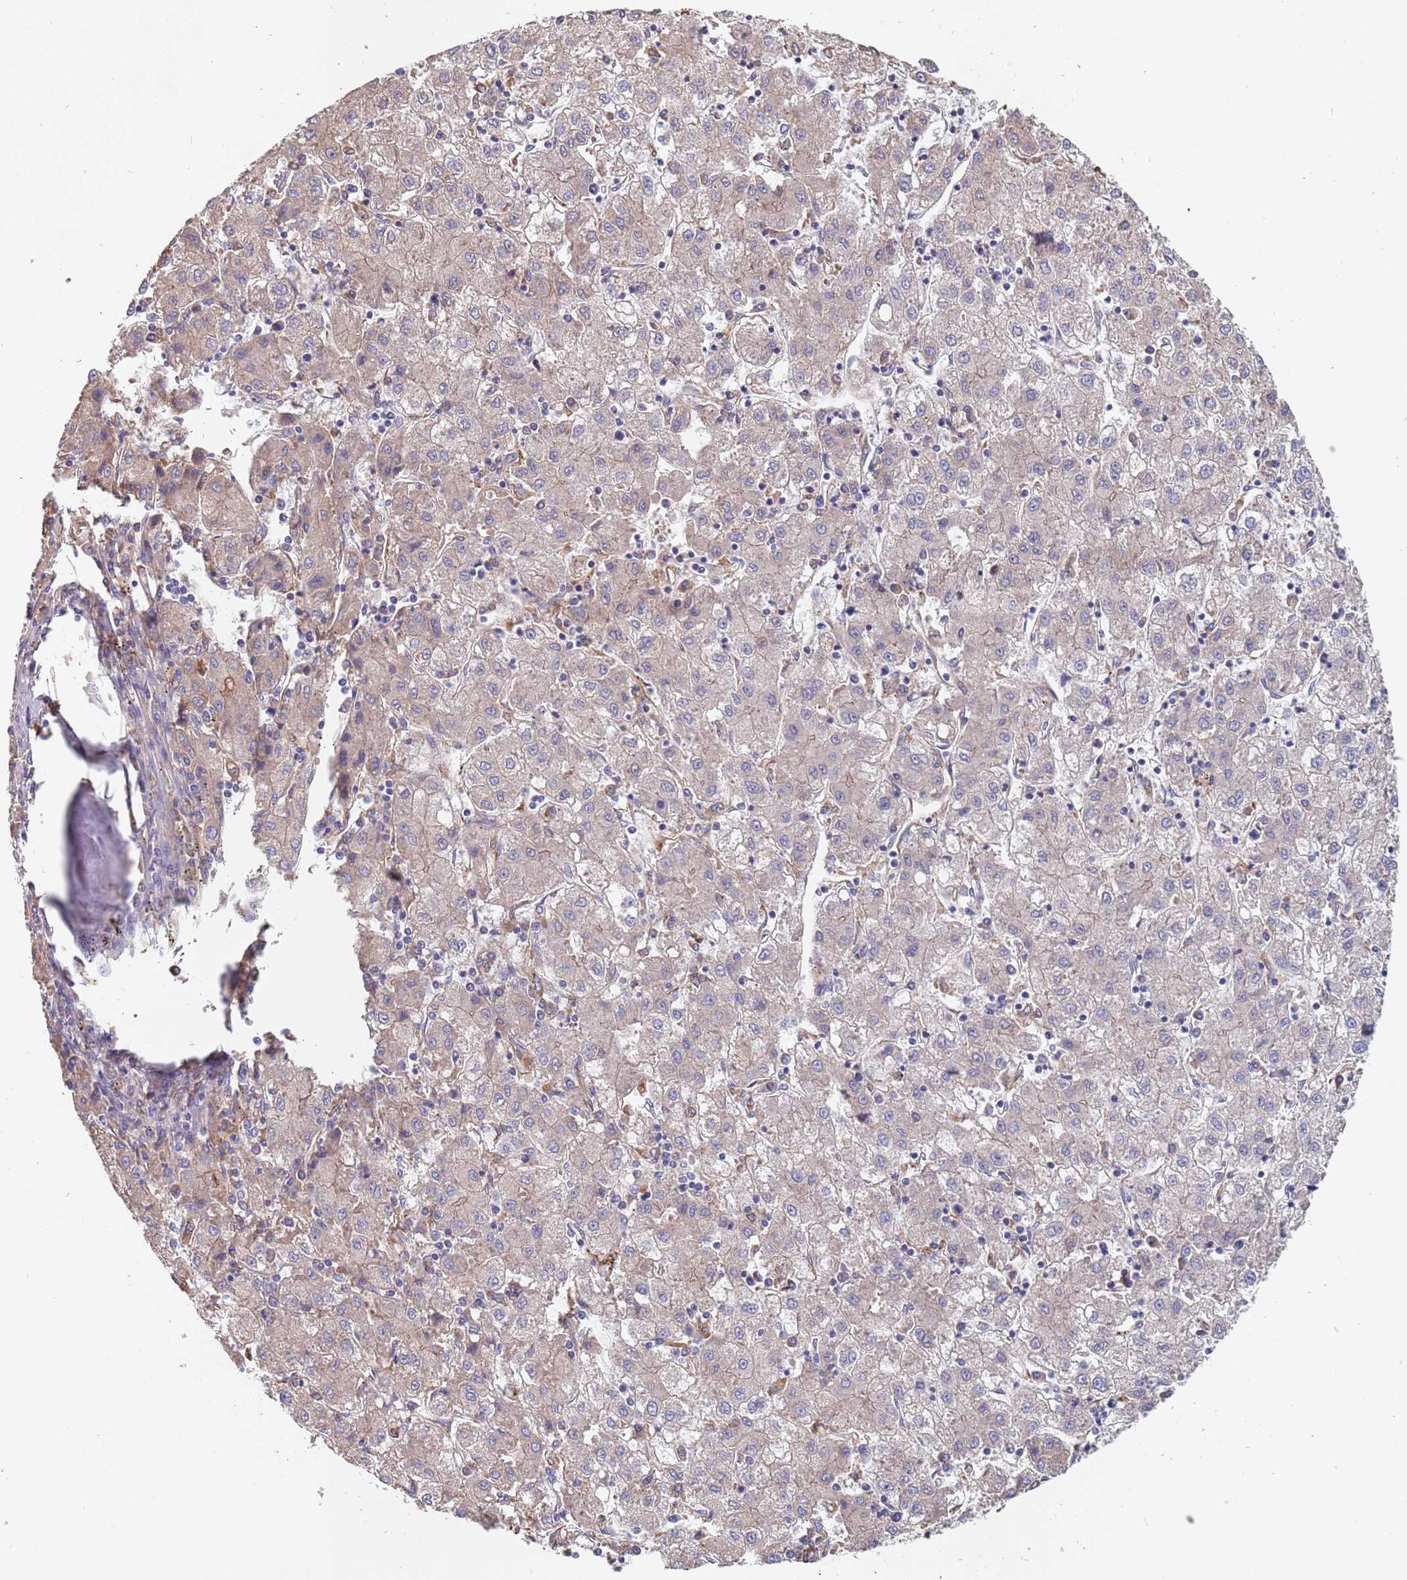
{"staining": {"intensity": "weak", "quantity": "<25%", "location": "cytoplasmic/membranous"}, "tissue": "liver cancer", "cell_type": "Tumor cells", "image_type": "cancer", "snomed": [{"axis": "morphology", "description": "Carcinoma, Hepatocellular, NOS"}, {"axis": "topography", "description": "Liver"}], "caption": "DAB immunohistochemical staining of liver cancer (hepatocellular carcinoma) exhibits no significant staining in tumor cells.", "gene": "DCUN1D3", "patient": {"sex": "male", "age": 72}}